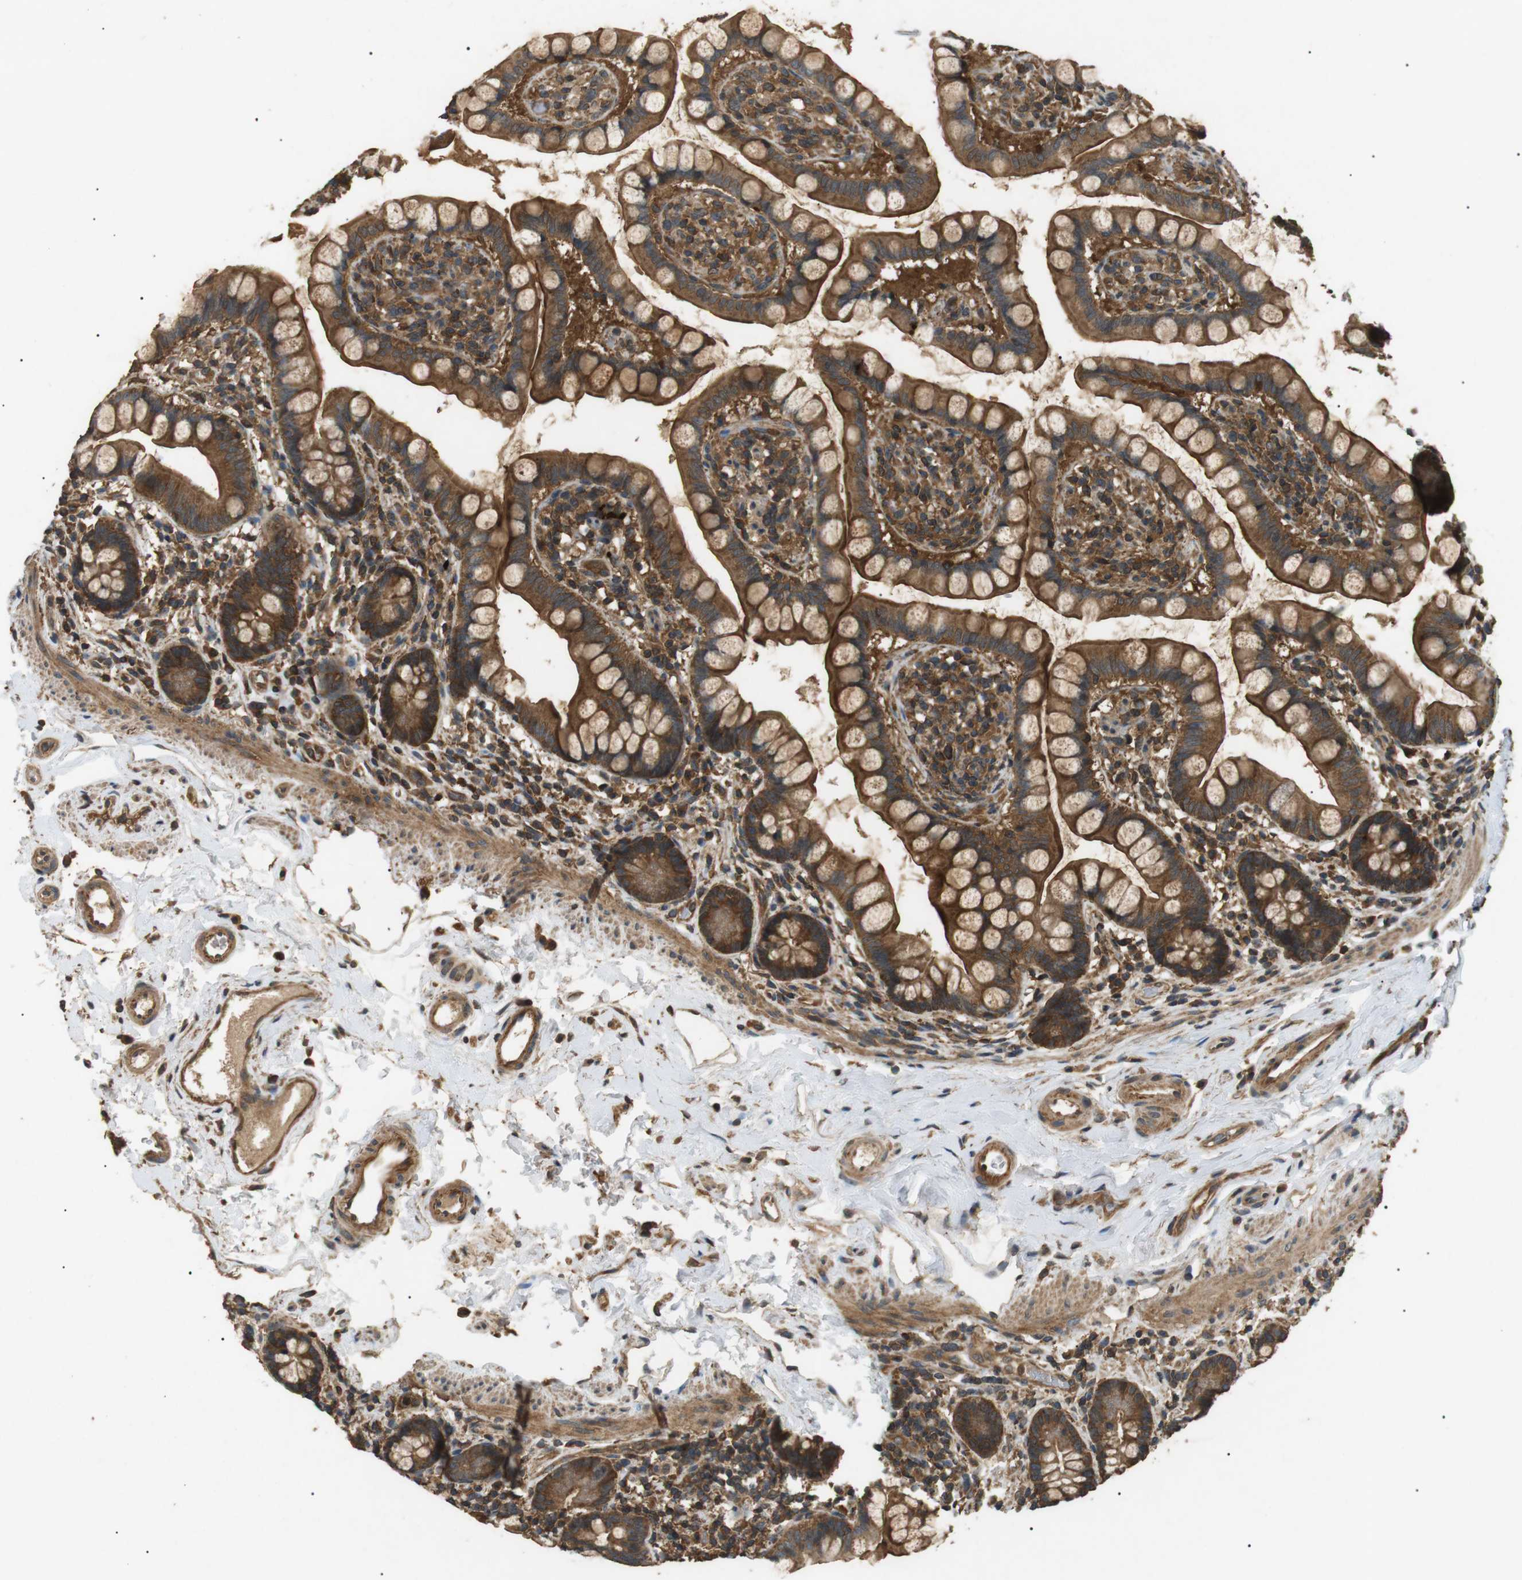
{"staining": {"intensity": "strong", "quantity": ">75%", "location": "cytoplasmic/membranous"}, "tissue": "small intestine", "cell_type": "Glandular cells", "image_type": "normal", "snomed": [{"axis": "morphology", "description": "Normal tissue, NOS"}, {"axis": "topography", "description": "Small intestine"}], "caption": "Approximately >75% of glandular cells in unremarkable human small intestine reveal strong cytoplasmic/membranous protein positivity as visualized by brown immunohistochemical staining.", "gene": "TBC1D15", "patient": {"sex": "female", "age": 84}}